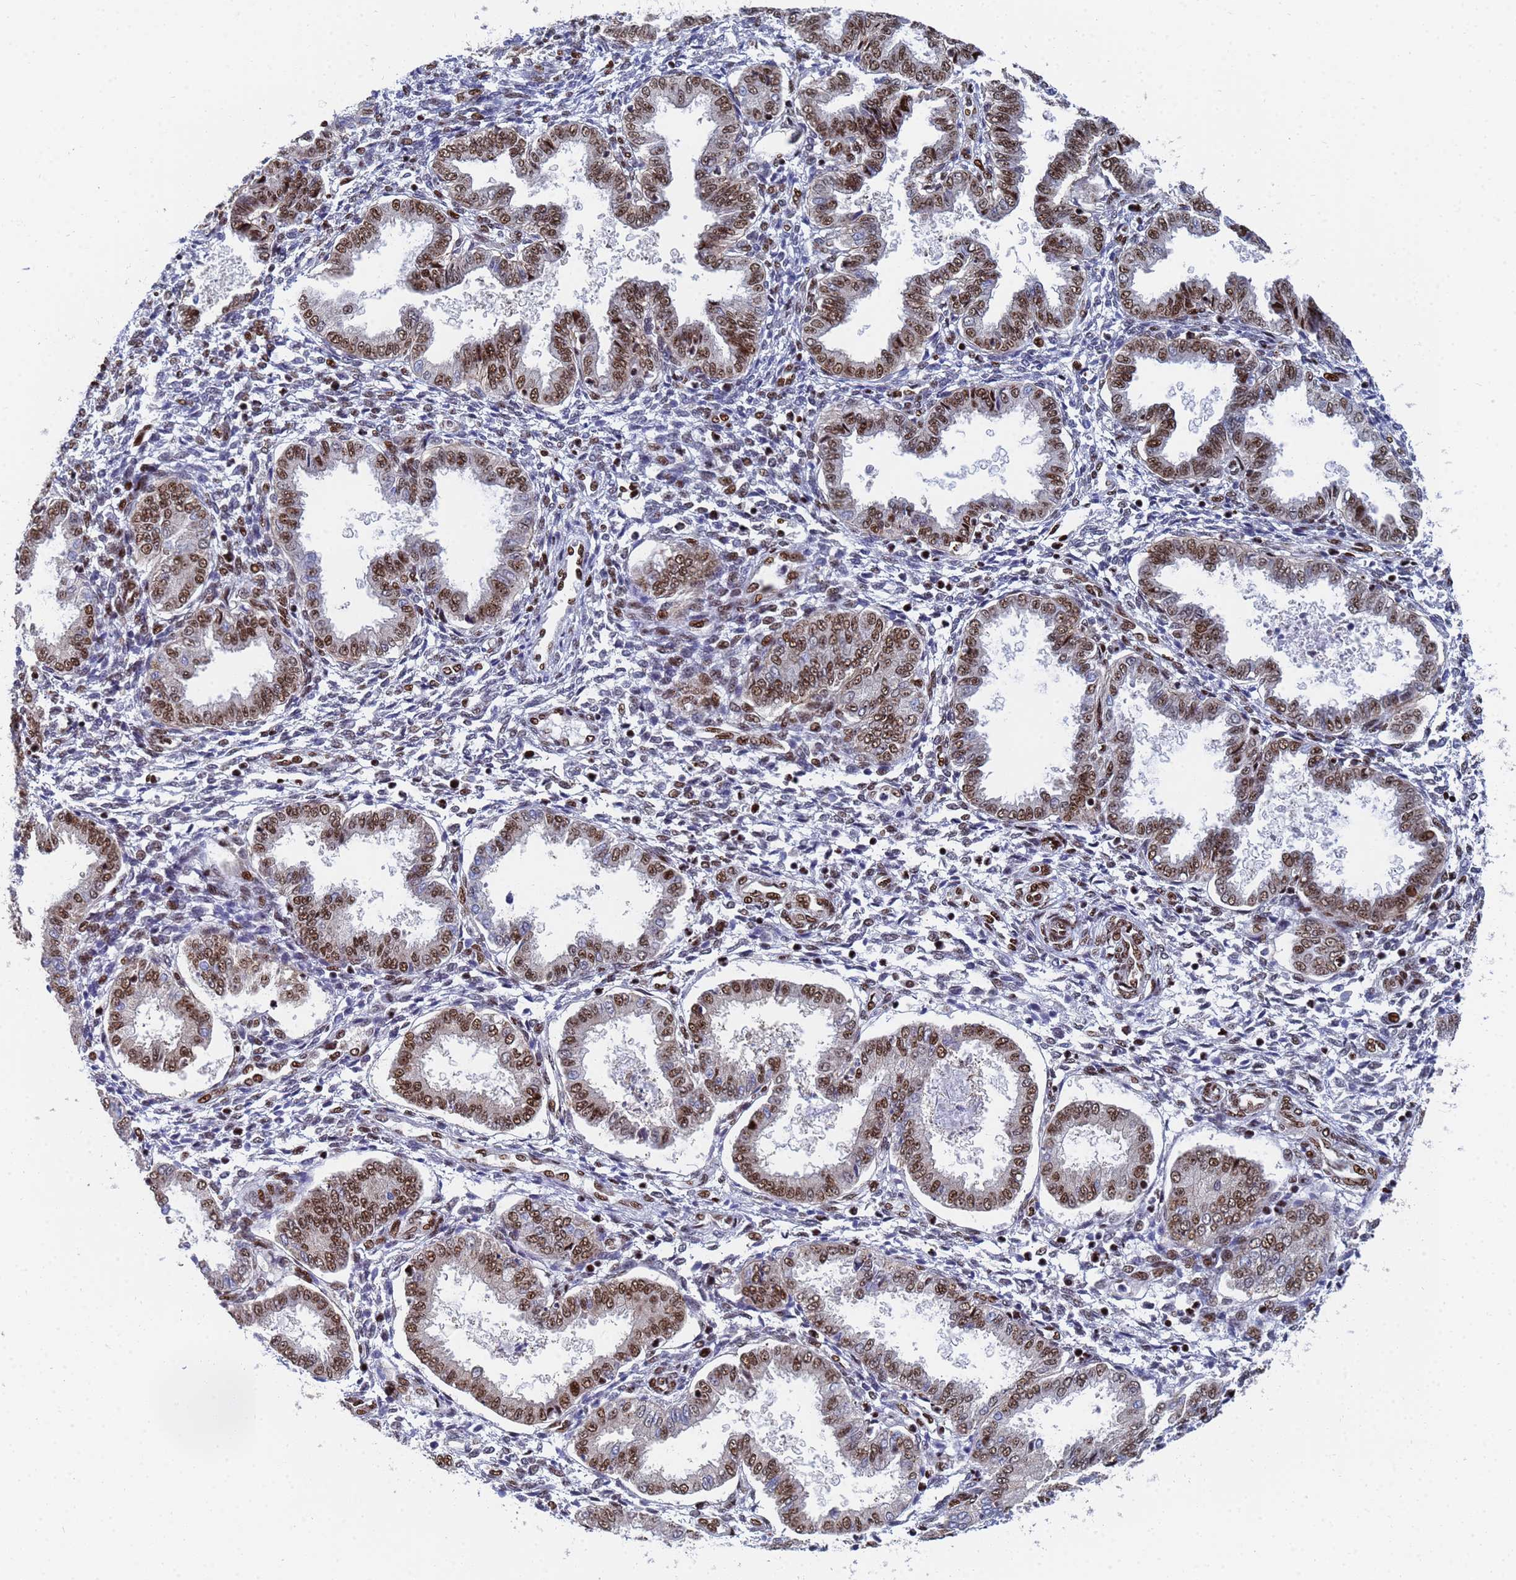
{"staining": {"intensity": "moderate", "quantity": "<25%", "location": "nuclear"}, "tissue": "endometrium", "cell_type": "Cells in endometrial stroma", "image_type": "normal", "snomed": [{"axis": "morphology", "description": "Normal tissue, NOS"}, {"axis": "topography", "description": "Endometrium"}], "caption": "About <25% of cells in endometrial stroma in benign human endometrium display moderate nuclear protein expression as visualized by brown immunohistochemical staining.", "gene": "AP5Z1", "patient": {"sex": "female", "age": 33}}